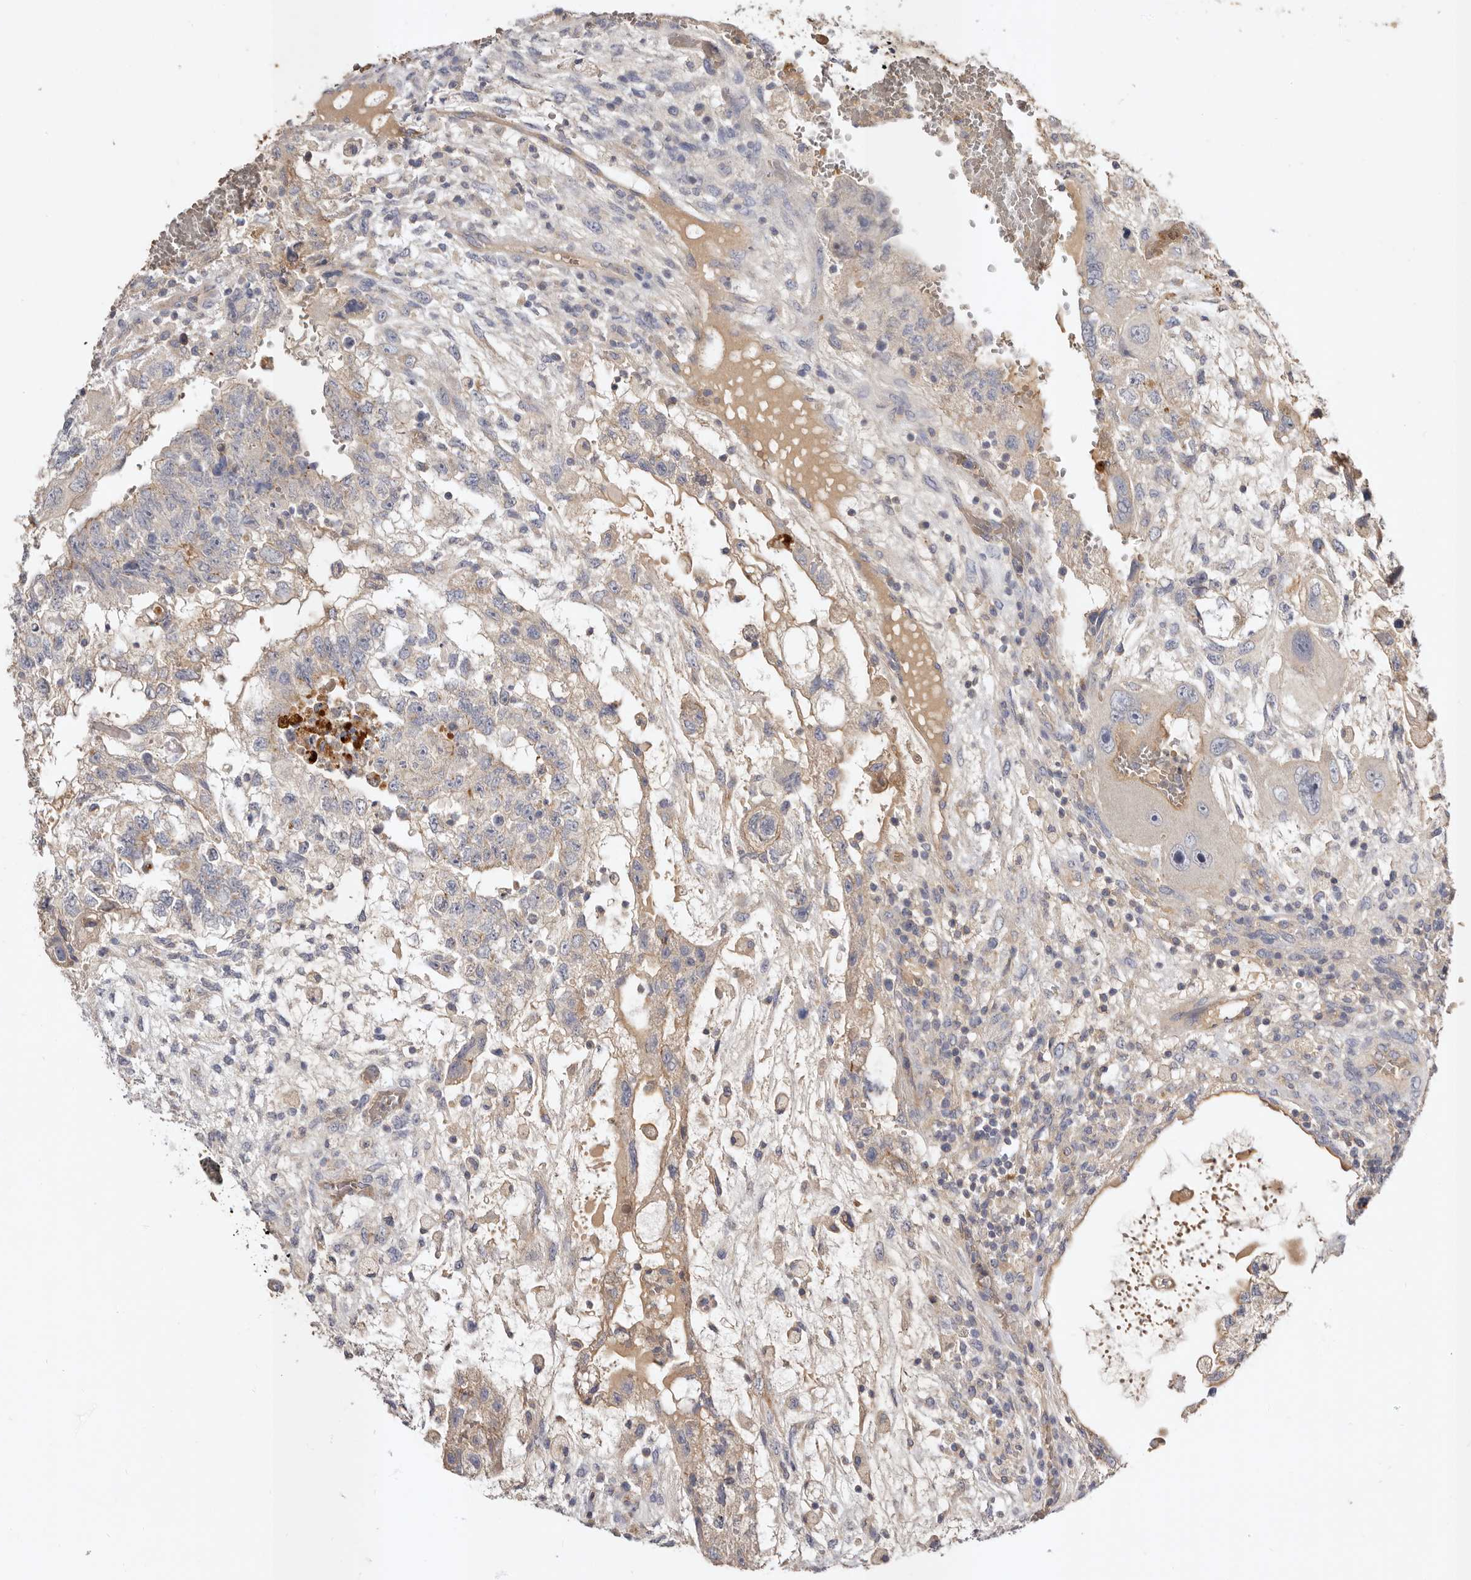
{"staining": {"intensity": "weak", "quantity": "<25%", "location": "cytoplasmic/membranous"}, "tissue": "testis cancer", "cell_type": "Tumor cells", "image_type": "cancer", "snomed": [{"axis": "morphology", "description": "Carcinoma, Embryonal, NOS"}, {"axis": "topography", "description": "Testis"}], "caption": "There is no significant staining in tumor cells of testis cancer (embryonal carcinoma). Nuclei are stained in blue.", "gene": "ADAMTS9", "patient": {"sex": "male", "age": 36}}